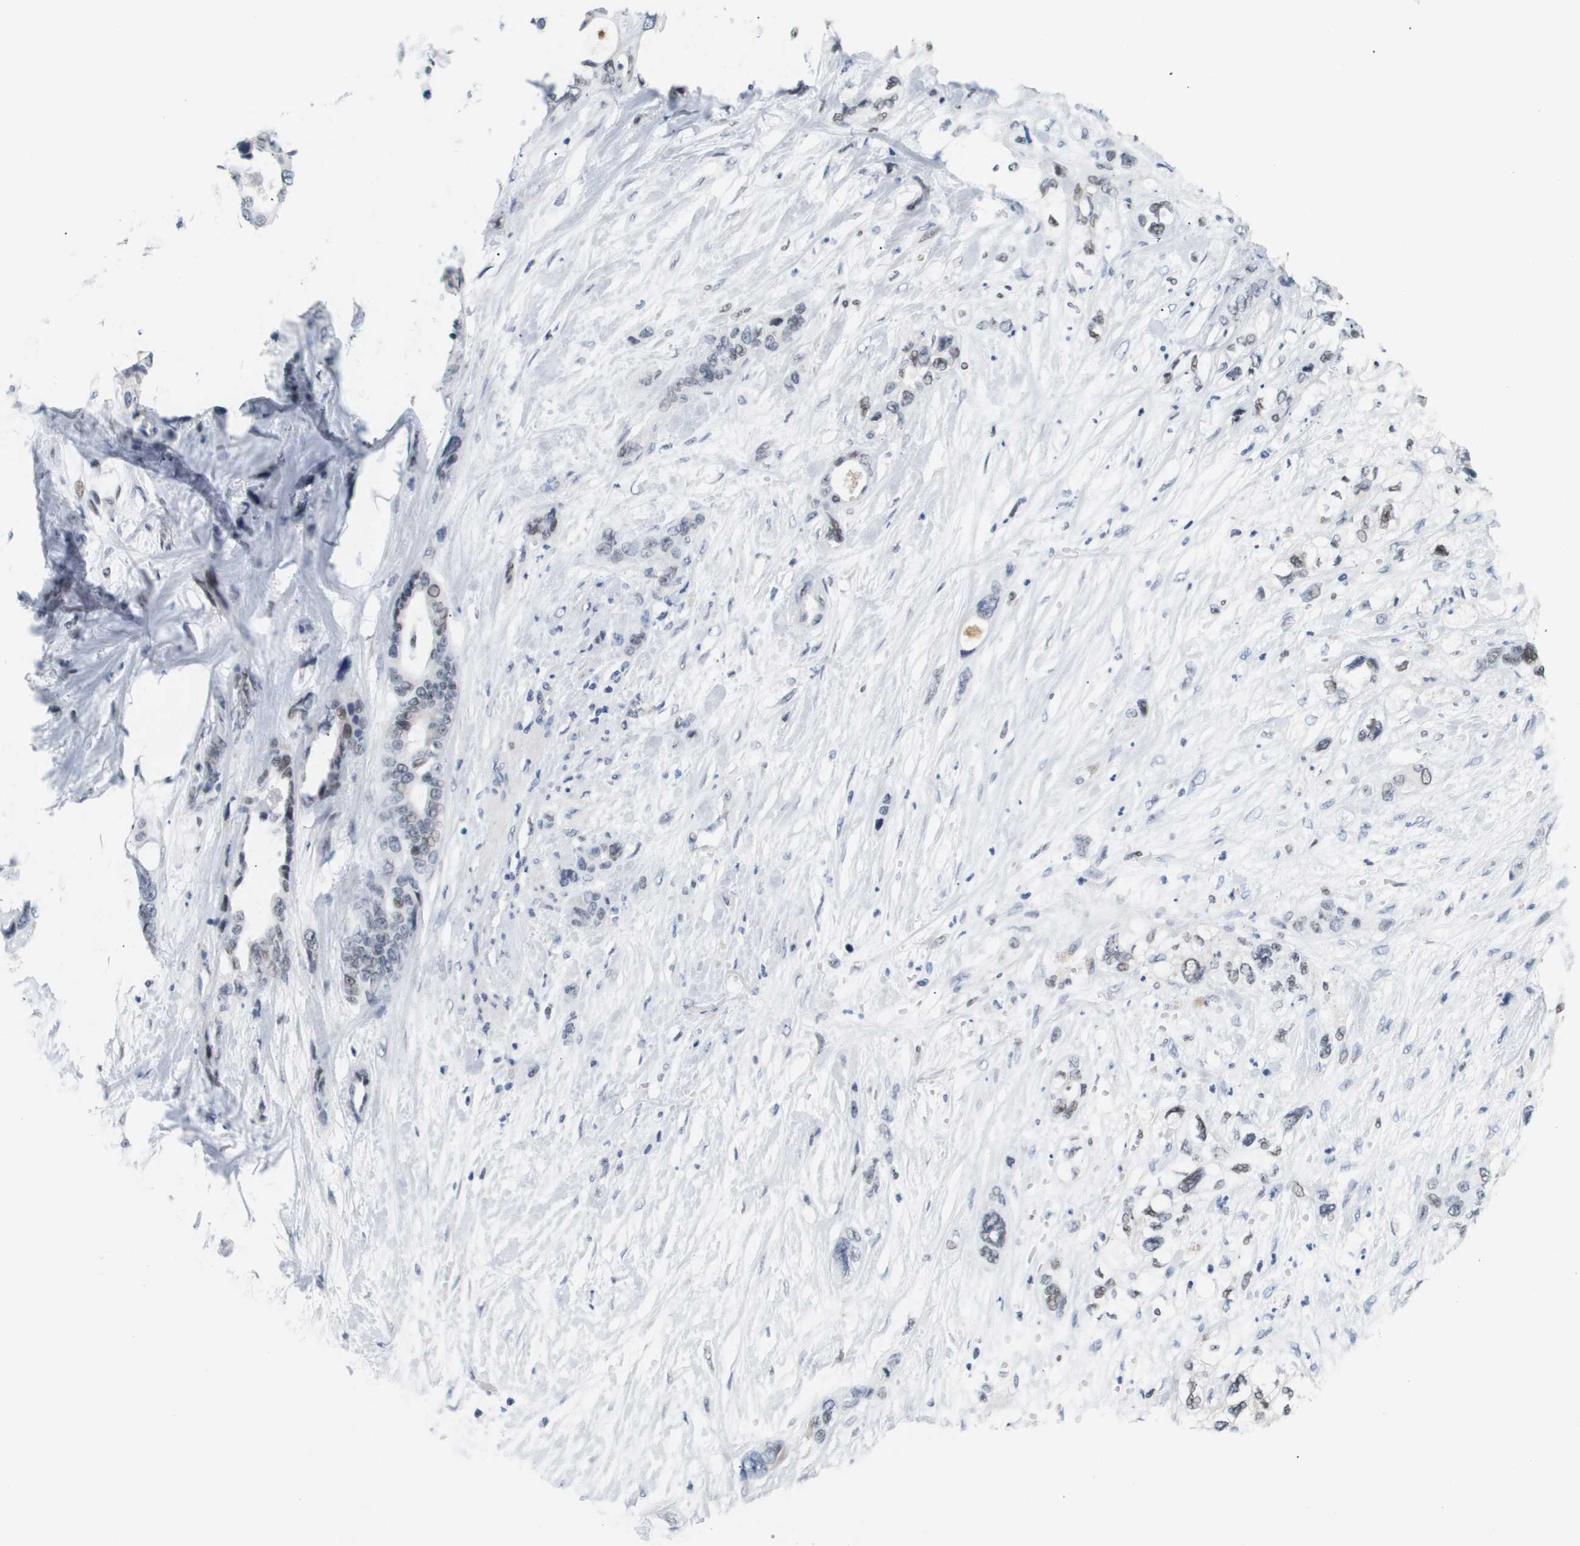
{"staining": {"intensity": "weak", "quantity": "<25%", "location": "nuclear"}, "tissue": "pancreatic cancer", "cell_type": "Tumor cells", "image_type": "cancer", "snomed": [{"axis": "morphology", "description": "Adenocarcinoma, NOS"}, {"axis": "topography", "description": "Pancreas"}], "caption": "A high-resolution histopathology image shows immunohistochemistry staining of pancreatic adenocarcinoma, which displays no significant expression in tumor cells. Brightfield microscopy of immunohistochemistry stained with DAB (brown) and hematoxylin (blue), captured at high magnification.", "gene": "PPARD", "patient": {"sex": "male", "age": 46}}